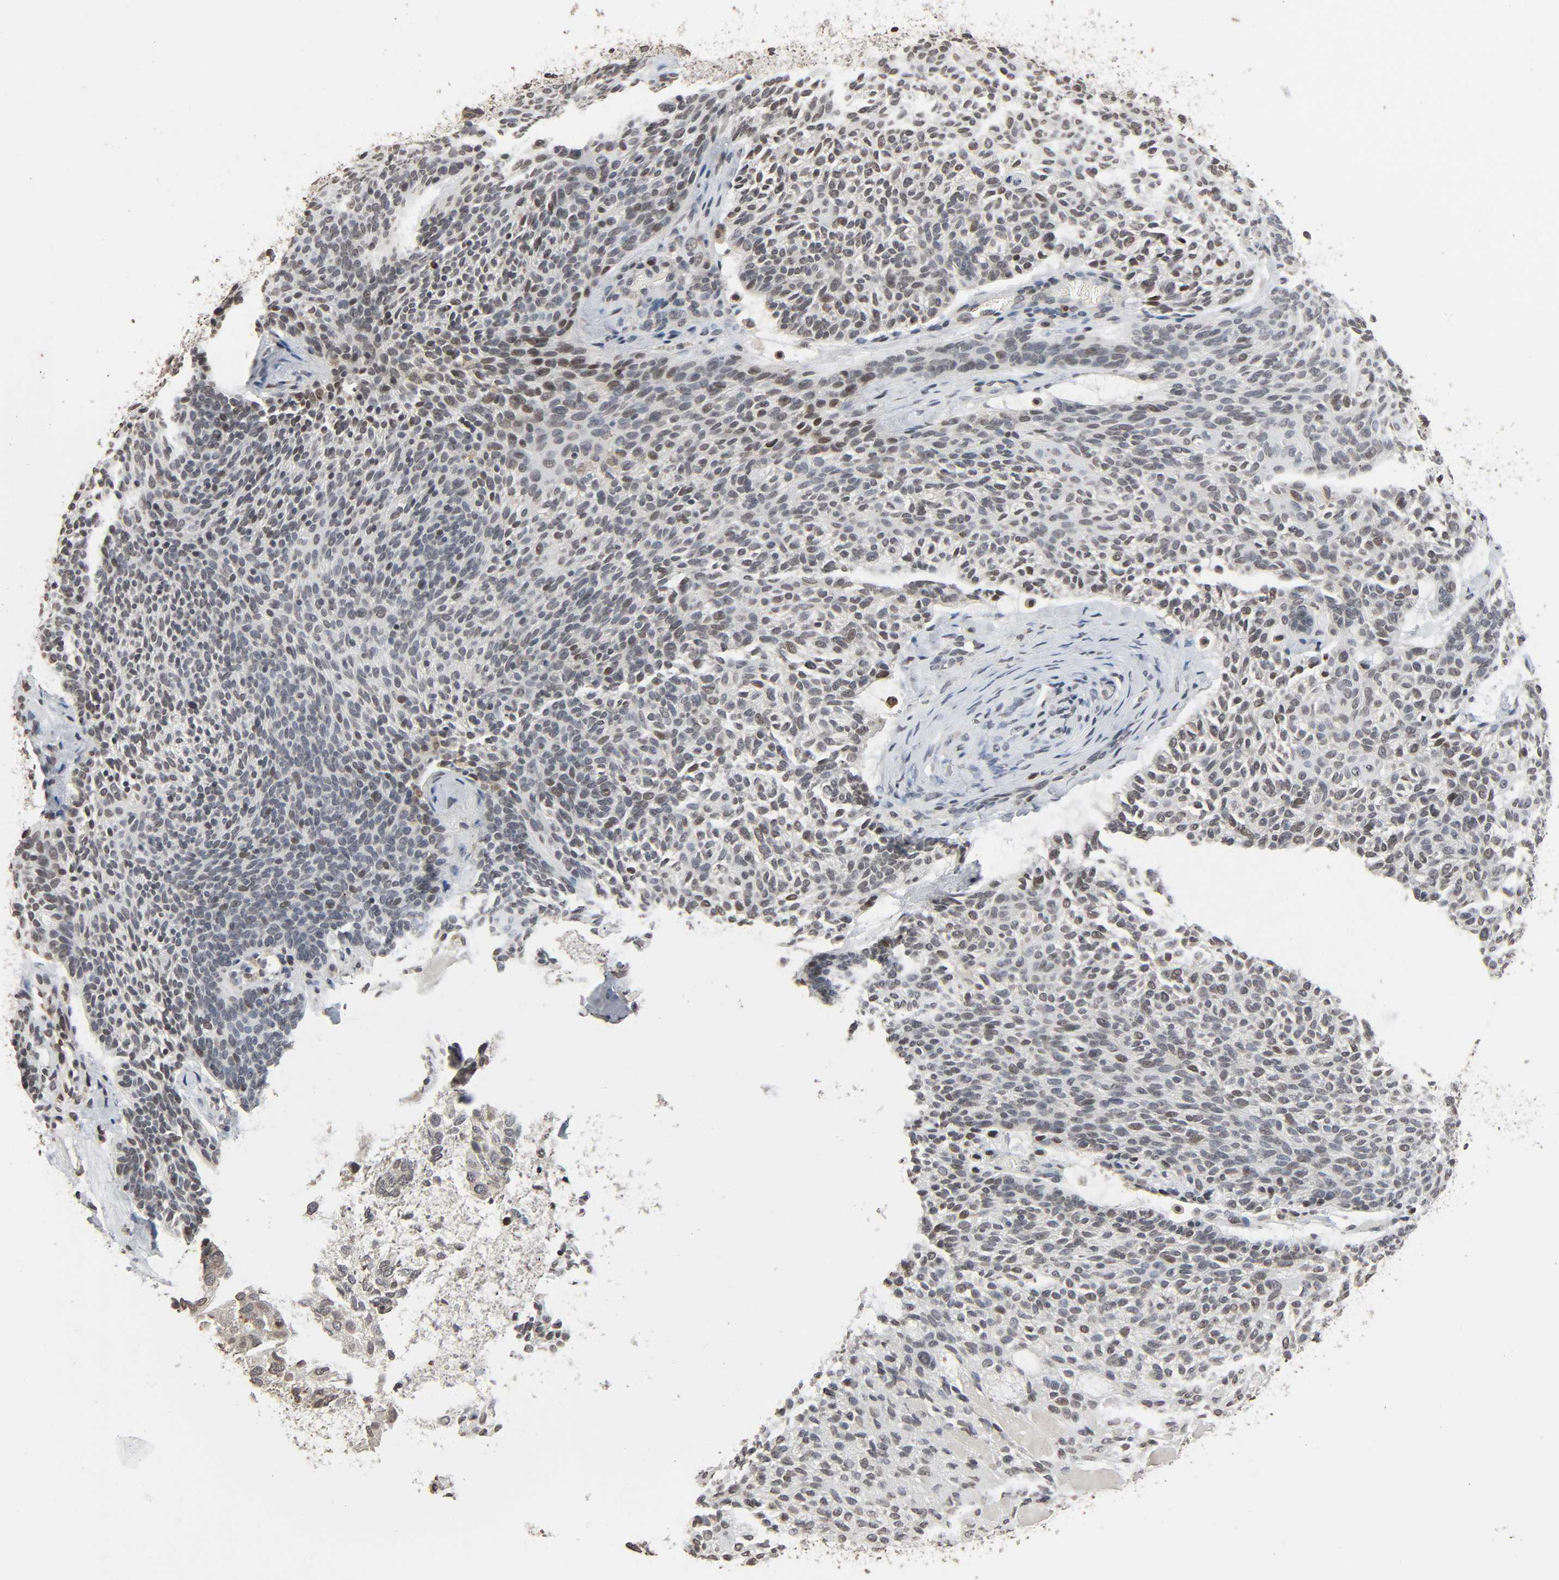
{"staining": {"intensity": "weak", "quantity": "<25%", "location": "cytoplasmic/membranous"}, "tissue": "skin cancer", "cell_type": "Tumor cells", "image_type": "cancer", "snomed": [{"axis": "morphology", "description": "Normal tissue, NOS"}, {"axis": "morphology", "description": "Basal cell carcinoma"}, {"axis": "topography", "description": "Skin"}], "caption": "IHC histopathology image of human skin cancer stained for a protein (brown), which exhibits no positivity in tumor cells.", "gene": "STK4", "patient": {"sex": "female", "age": 70}}